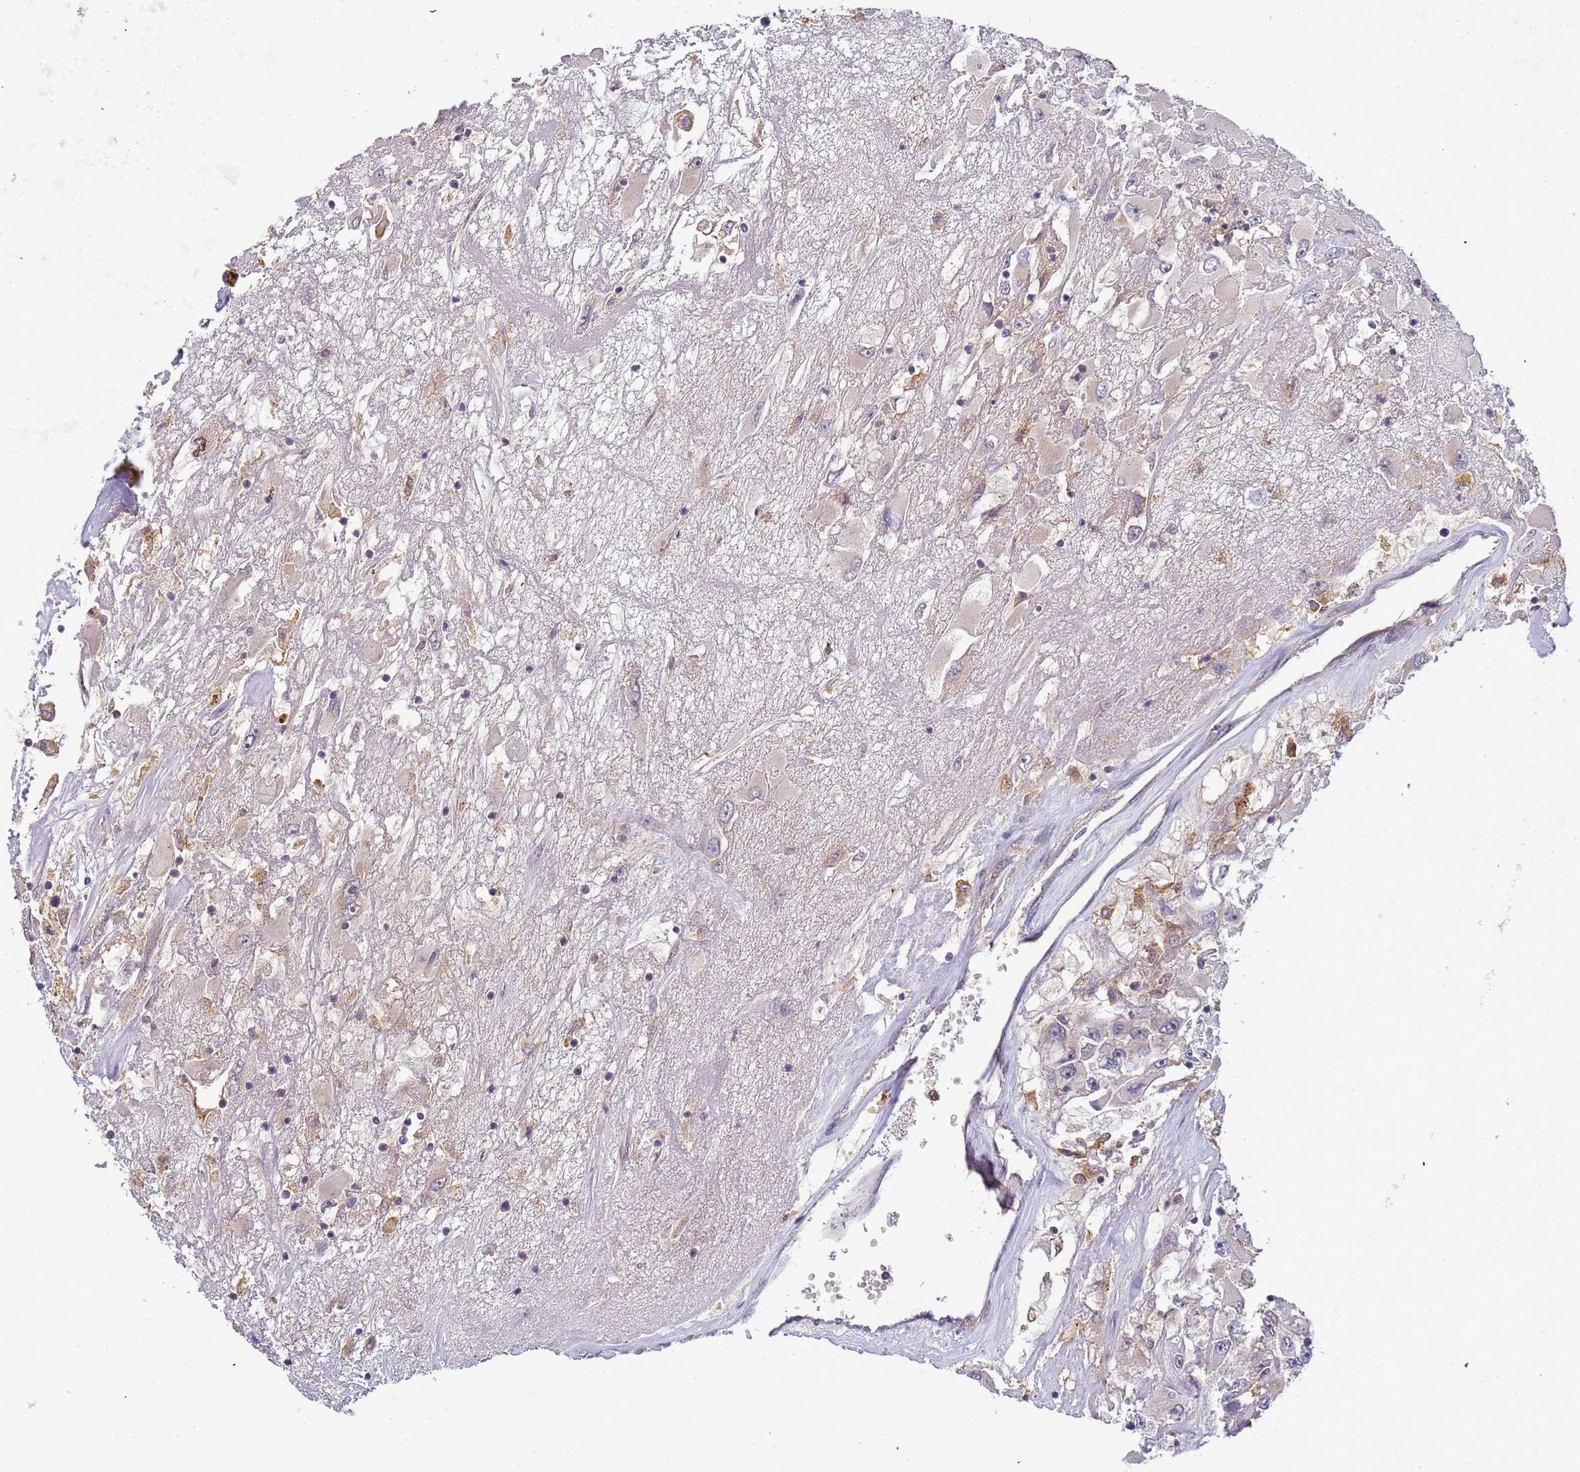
{"staining": {"intensity": "negative", "quantity": "none", "location": "none"}, "tissue": "renal cancer", "cell_type": "Tumor cells", "image_type": "cancer", "snomed": [{"axis": "morphology", "description": "Adenocarcinoma, NOS"}, {"axis": "topography", "description": "Kidney"}], "caption": "Renal cancer was stained to show a protein in brown. There is no significant staining in tumor cells. Nuclei are stained in blue.", "gene": "CD53", "patient": {"sex": "female", "age": 52}}